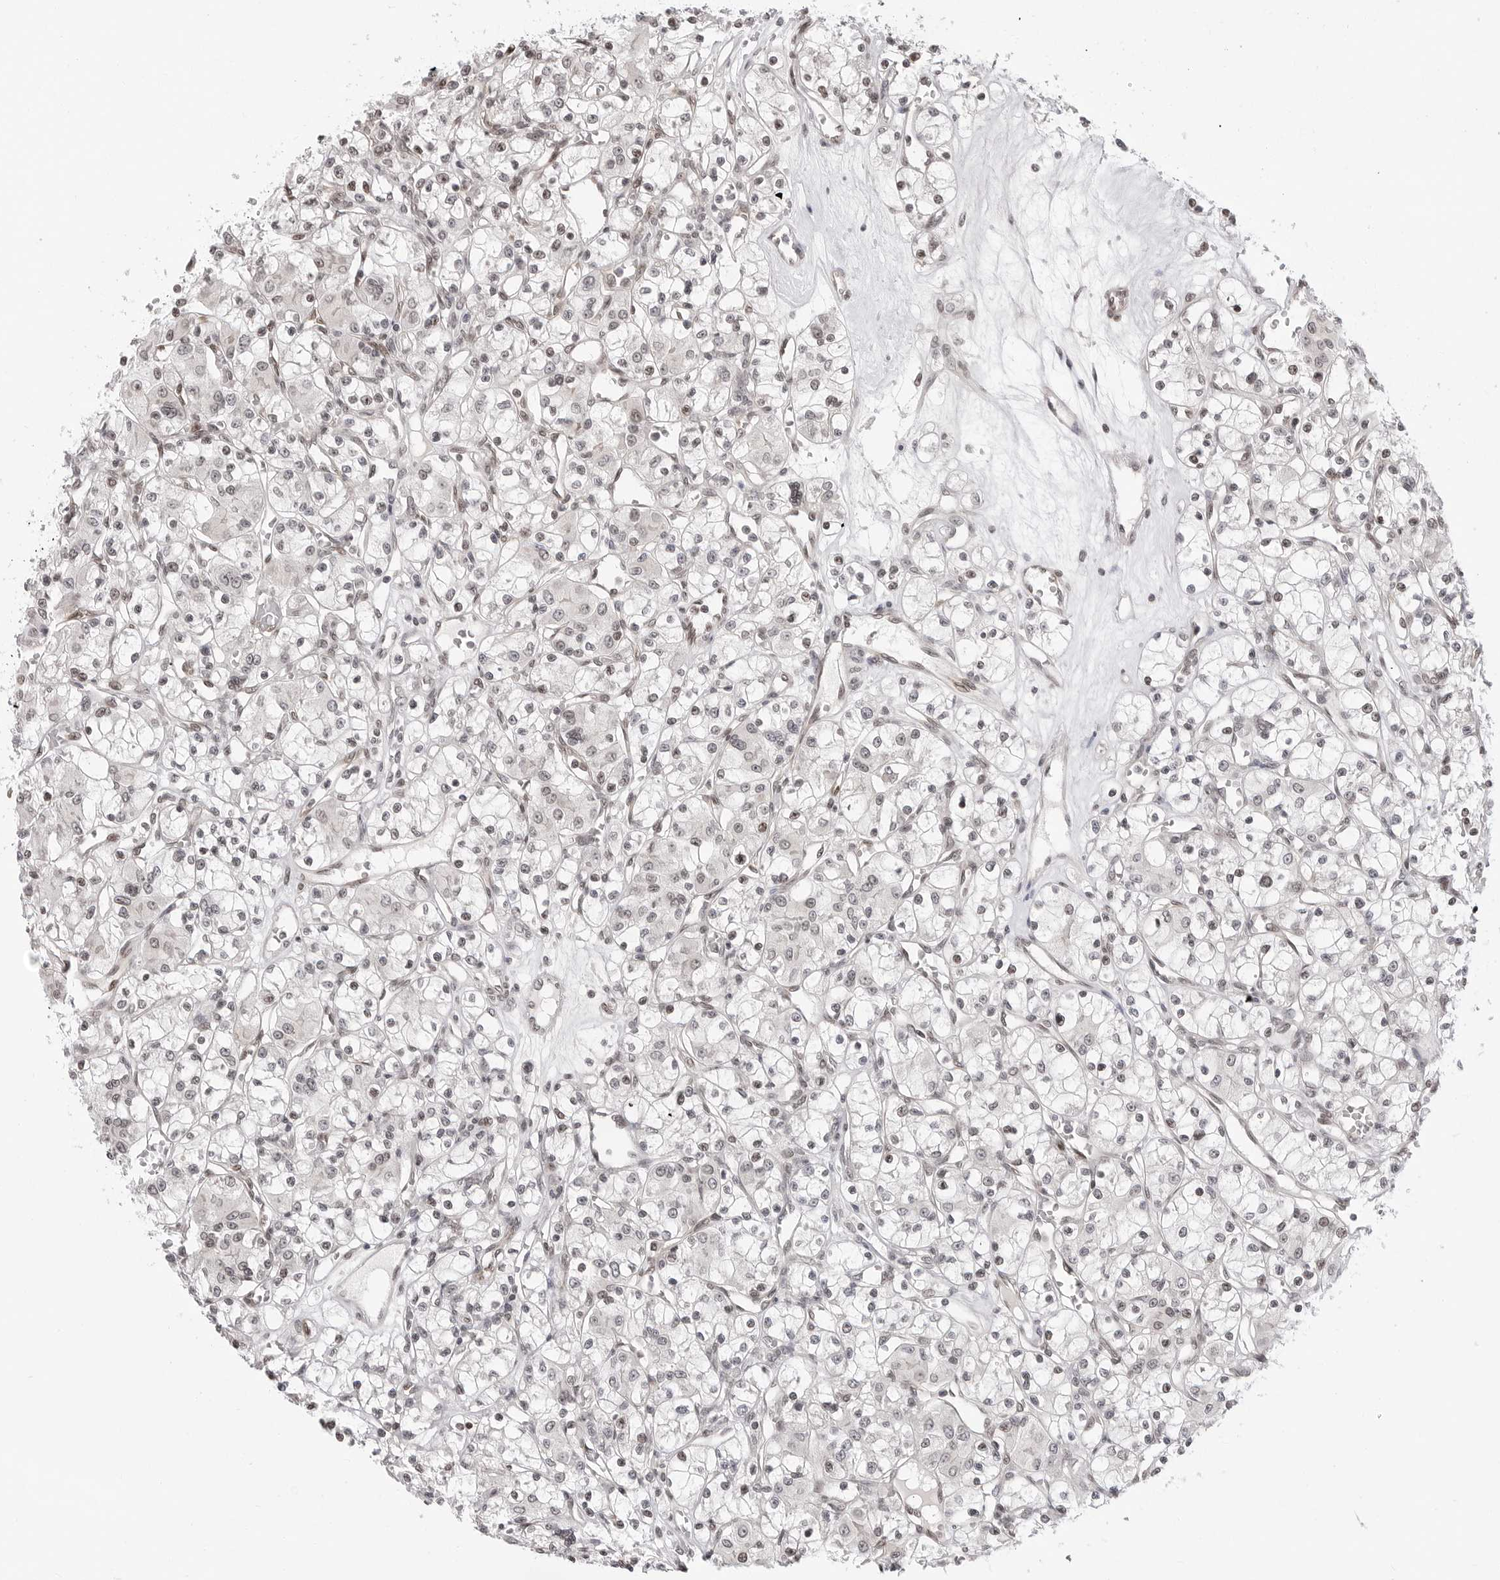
{"staining": {"intensity": "weak", "quantity": "25%-75%", "location": "nuclear"}, "tissue": "renal cancer", "cell_type": "Tumor cells", "image_type": "cancer", "snomed": [{"axis": "morphology", "description": "Adenocarcinoma, NOS"}, {"axis": "topography", "description": "Kidney"}], "caption": "Protein staining reveals weak nuclear staining in approximately 25%-75% of tumor cells in renal cancer.", "gene": "C8orf33", "patient": {"sex": "female", "age": 59}}